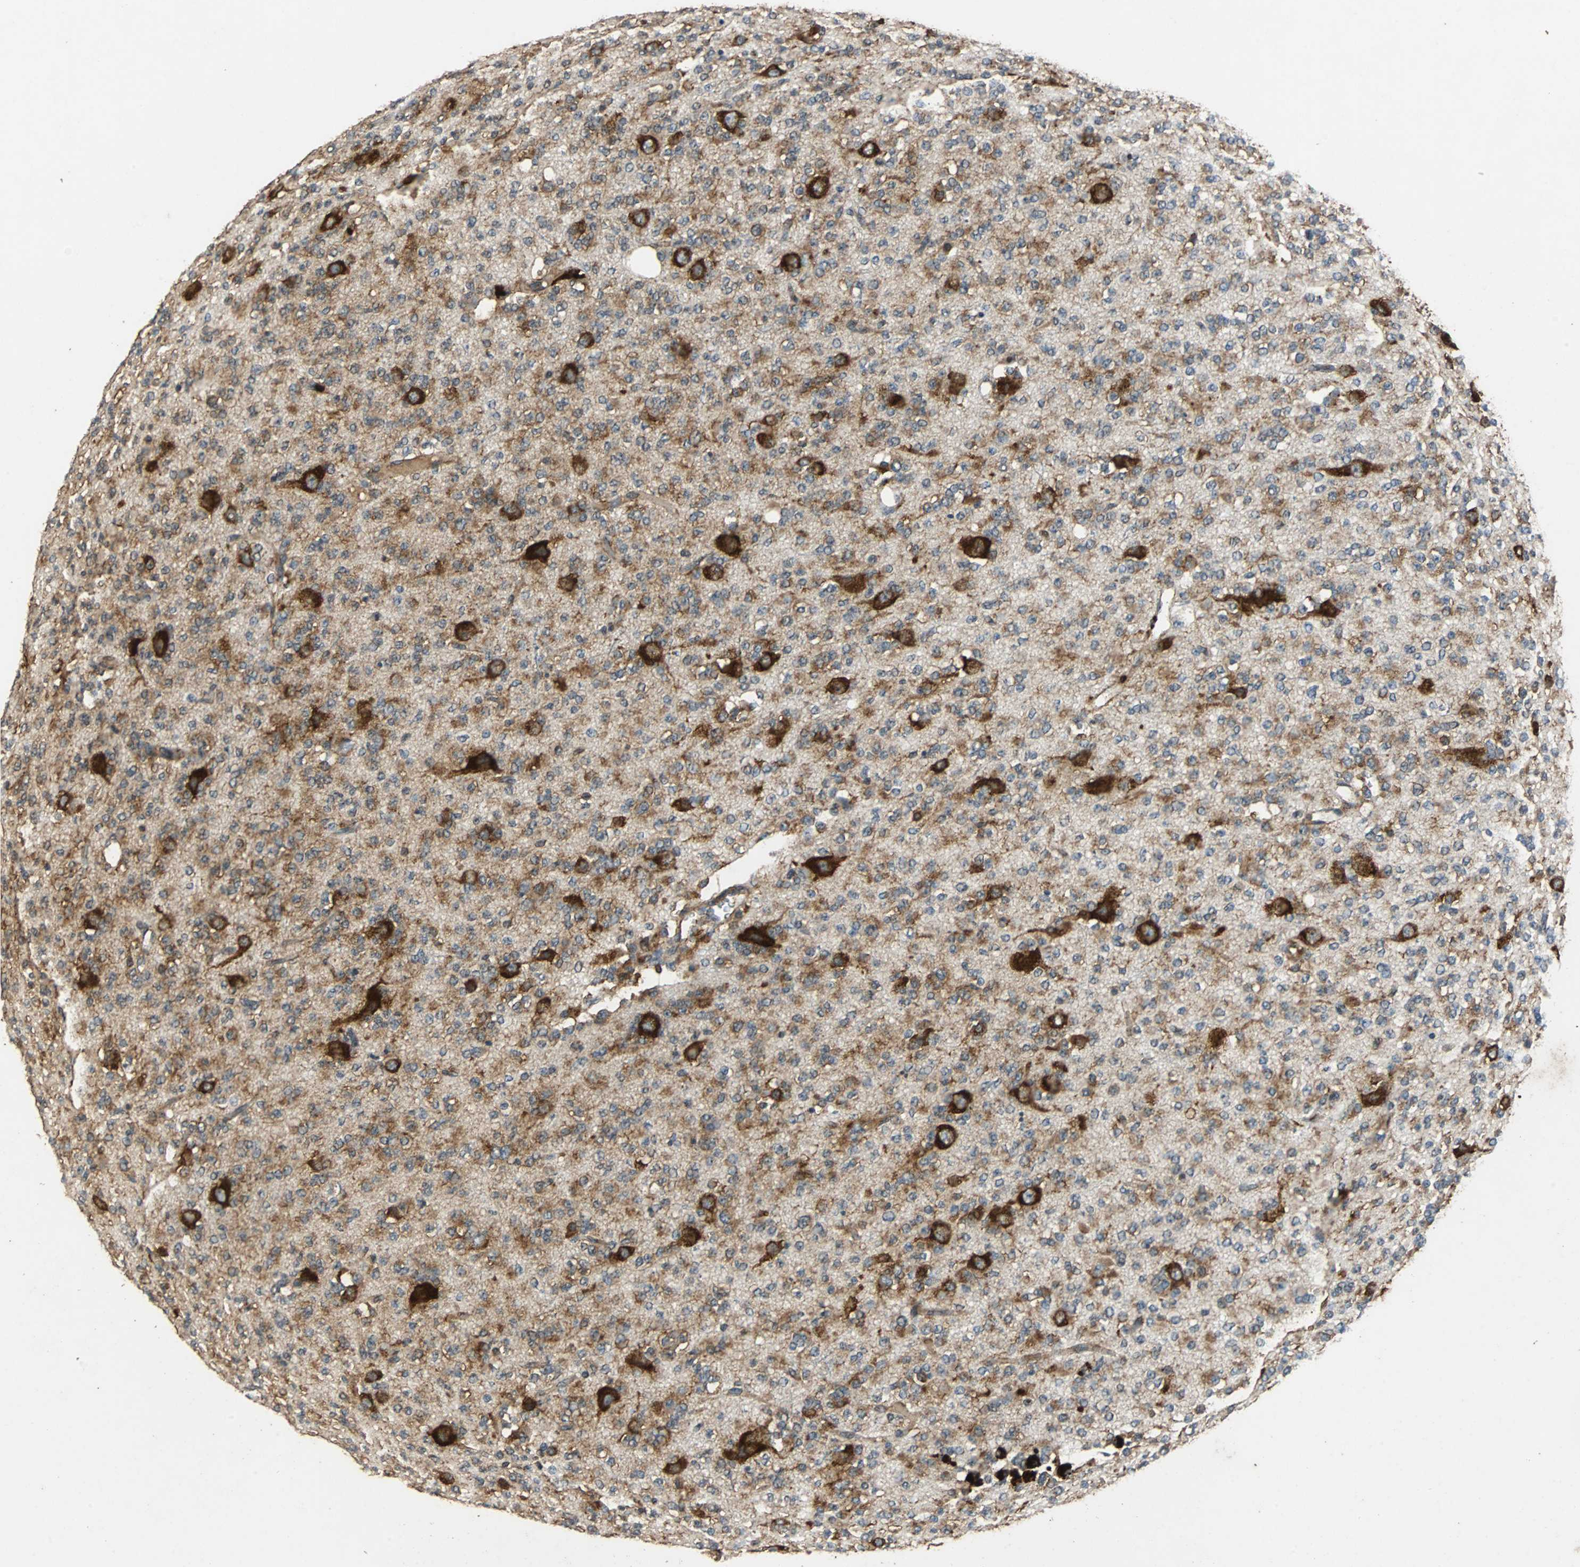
{"staining": {"intensity": "moderate", "quantity": ">75%", "location": "cytoplasmic/membranous"}, "tissue": "glioma", "cell_type": "Tumor cells", "image_type": "cancer", "snomed": [{"axis": "morphology", "description": "Glioma, malignant, Low grade"}, {"axis": "topography", "description": "Brain"}], "caption": "Immunohistochemistry (IHC) of human low-grade glioma (malignant) reveals medium levels of moderate cytoplasmic/membranous staining in approximately >75% of tumor cells.", "gene": "NAA10", "patient": {"sex": "male", "age": 38}}